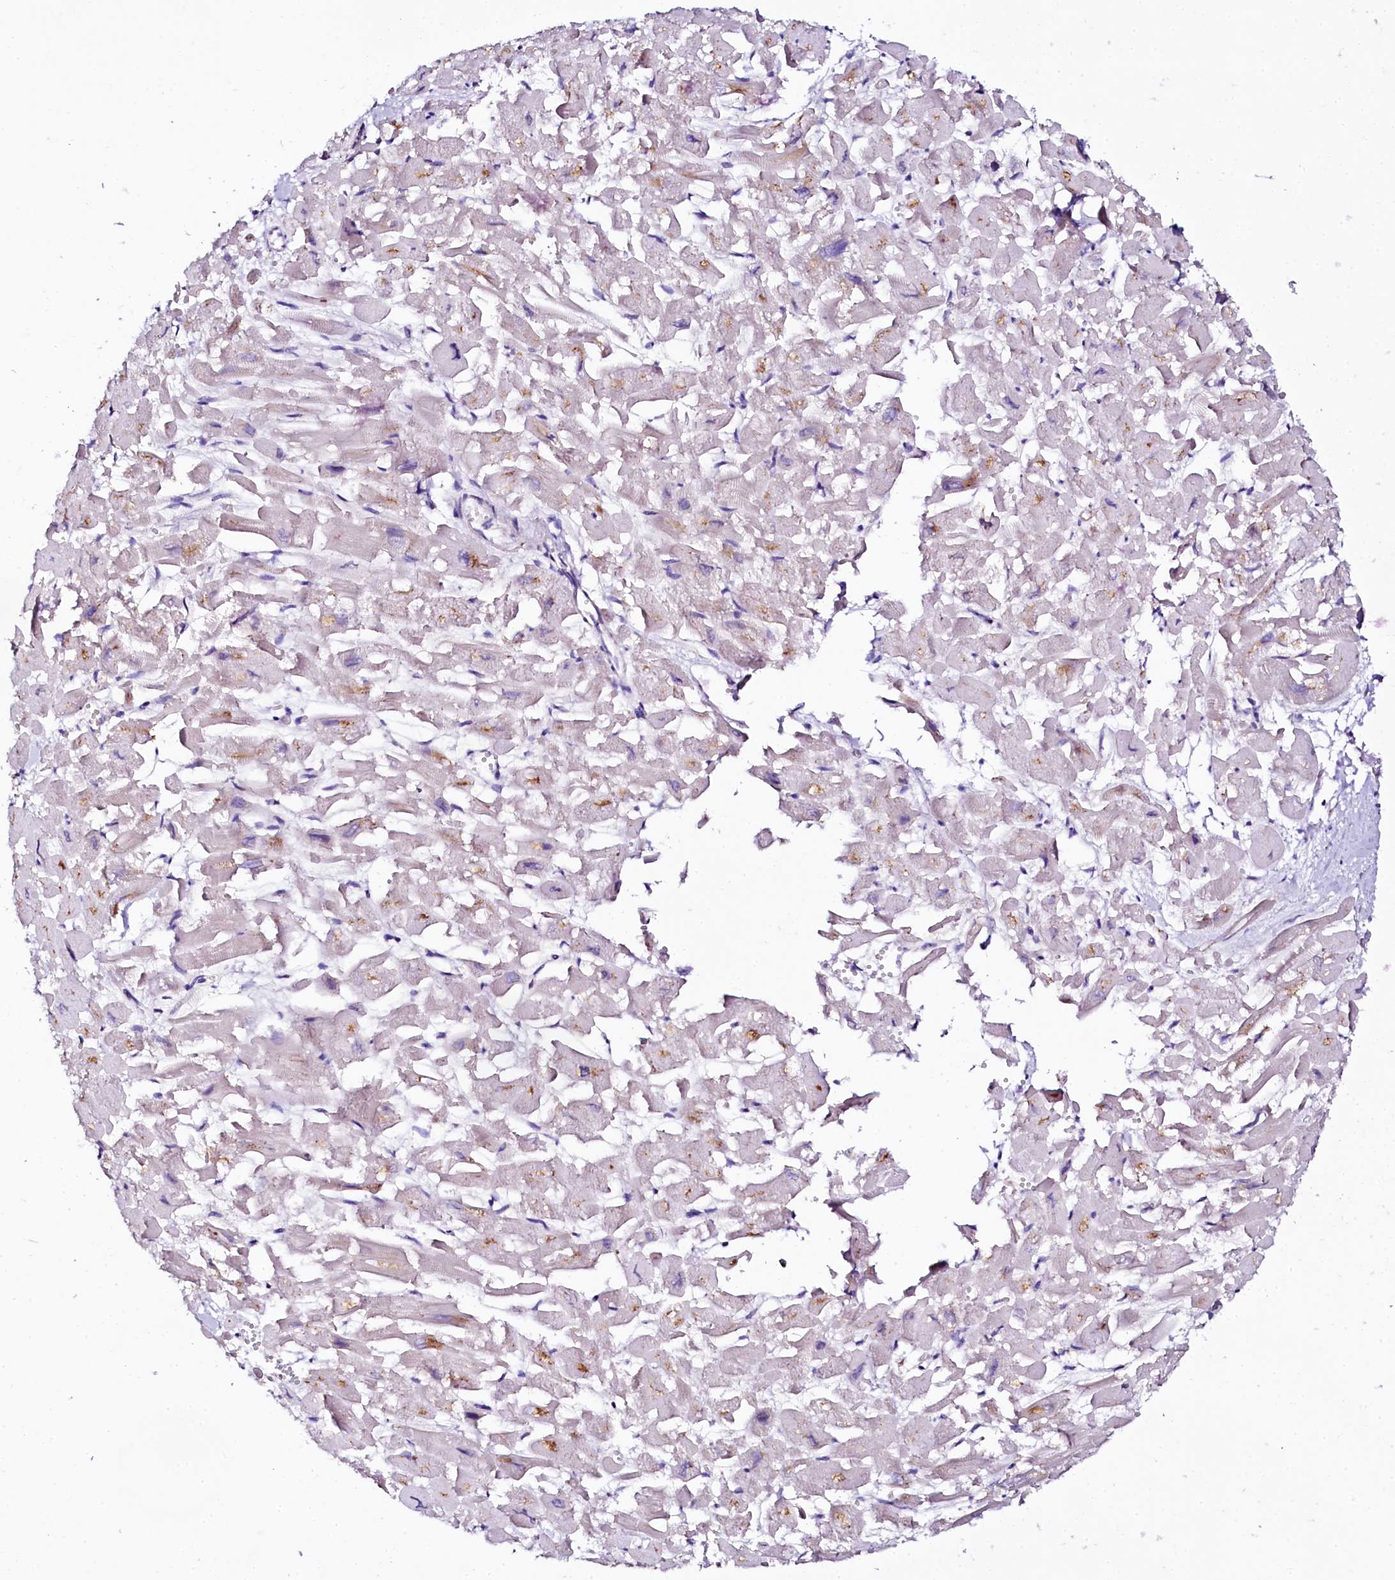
{"staining": {"intensity": "negative", "quantity": "none", "location": "none"}, "tissue": "heart muscle", "cell_type": "Cardiomyocytes", "image_type": "normal", "snomed": [{"axis": "morphology", "description": "Normal tissue, NOS"}, {"axis": "topography", "description": "Heart"}], "caption": "Immunohistochemical staining of benign heart muscle reveals no significant positivity in cardiomyocytes. Brightfield microscopy of immunohistochemistry (IHC) stained with DAB (brown) and hematoxylin (blue), captured at high magnification.", "gene": "NAA16", "patient": {"sex": "male", "age": 54}}